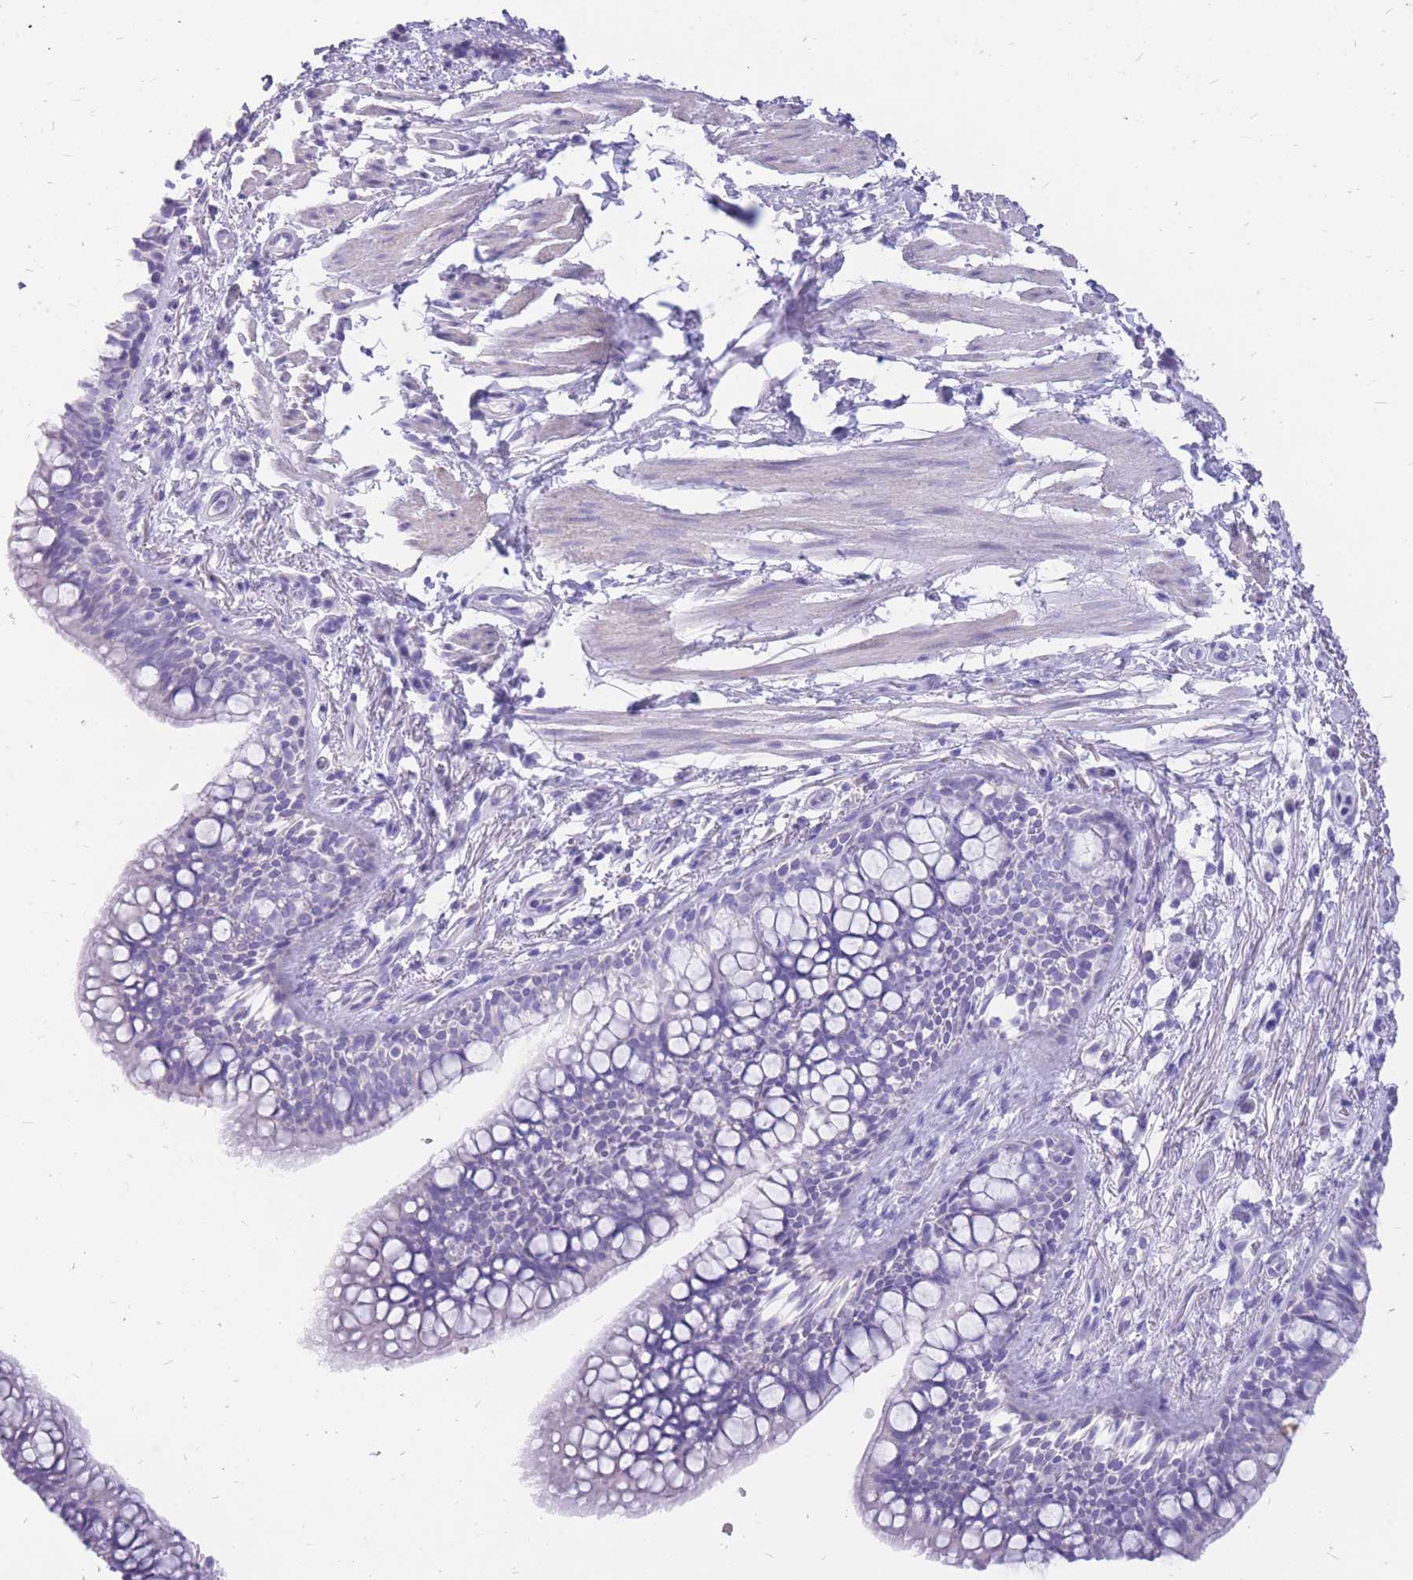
{"staining": {"intensity": "negative", "quantity": "none", "location": "none"}, "tissue": "bronchus", "cell_type": "Respiratory epithelial cells", "image_type": "normal", "snomed": [{"axis": "morphology", "description": "Normal tissue, NOS"}, {"axis": "morphology", "description": "Neoplasm, uncertain whether benign or malignant"}, {"axis": "topography", "description": "Bronchus"}, {"axis": "topography", "description": "Lung"}], "caption": "The histopathology image shows no staining of respiratory epithelial cells in normal bronchus. Brightfield microscopy of immunohistochemistry (IHC) stained with DAB (3,3'-diaminobenzidine) (brown) and hematoxylin (blue), captured at high magnification.", "gene": "CYP21A2", "patient": {"sex": "male", "age": 55}}